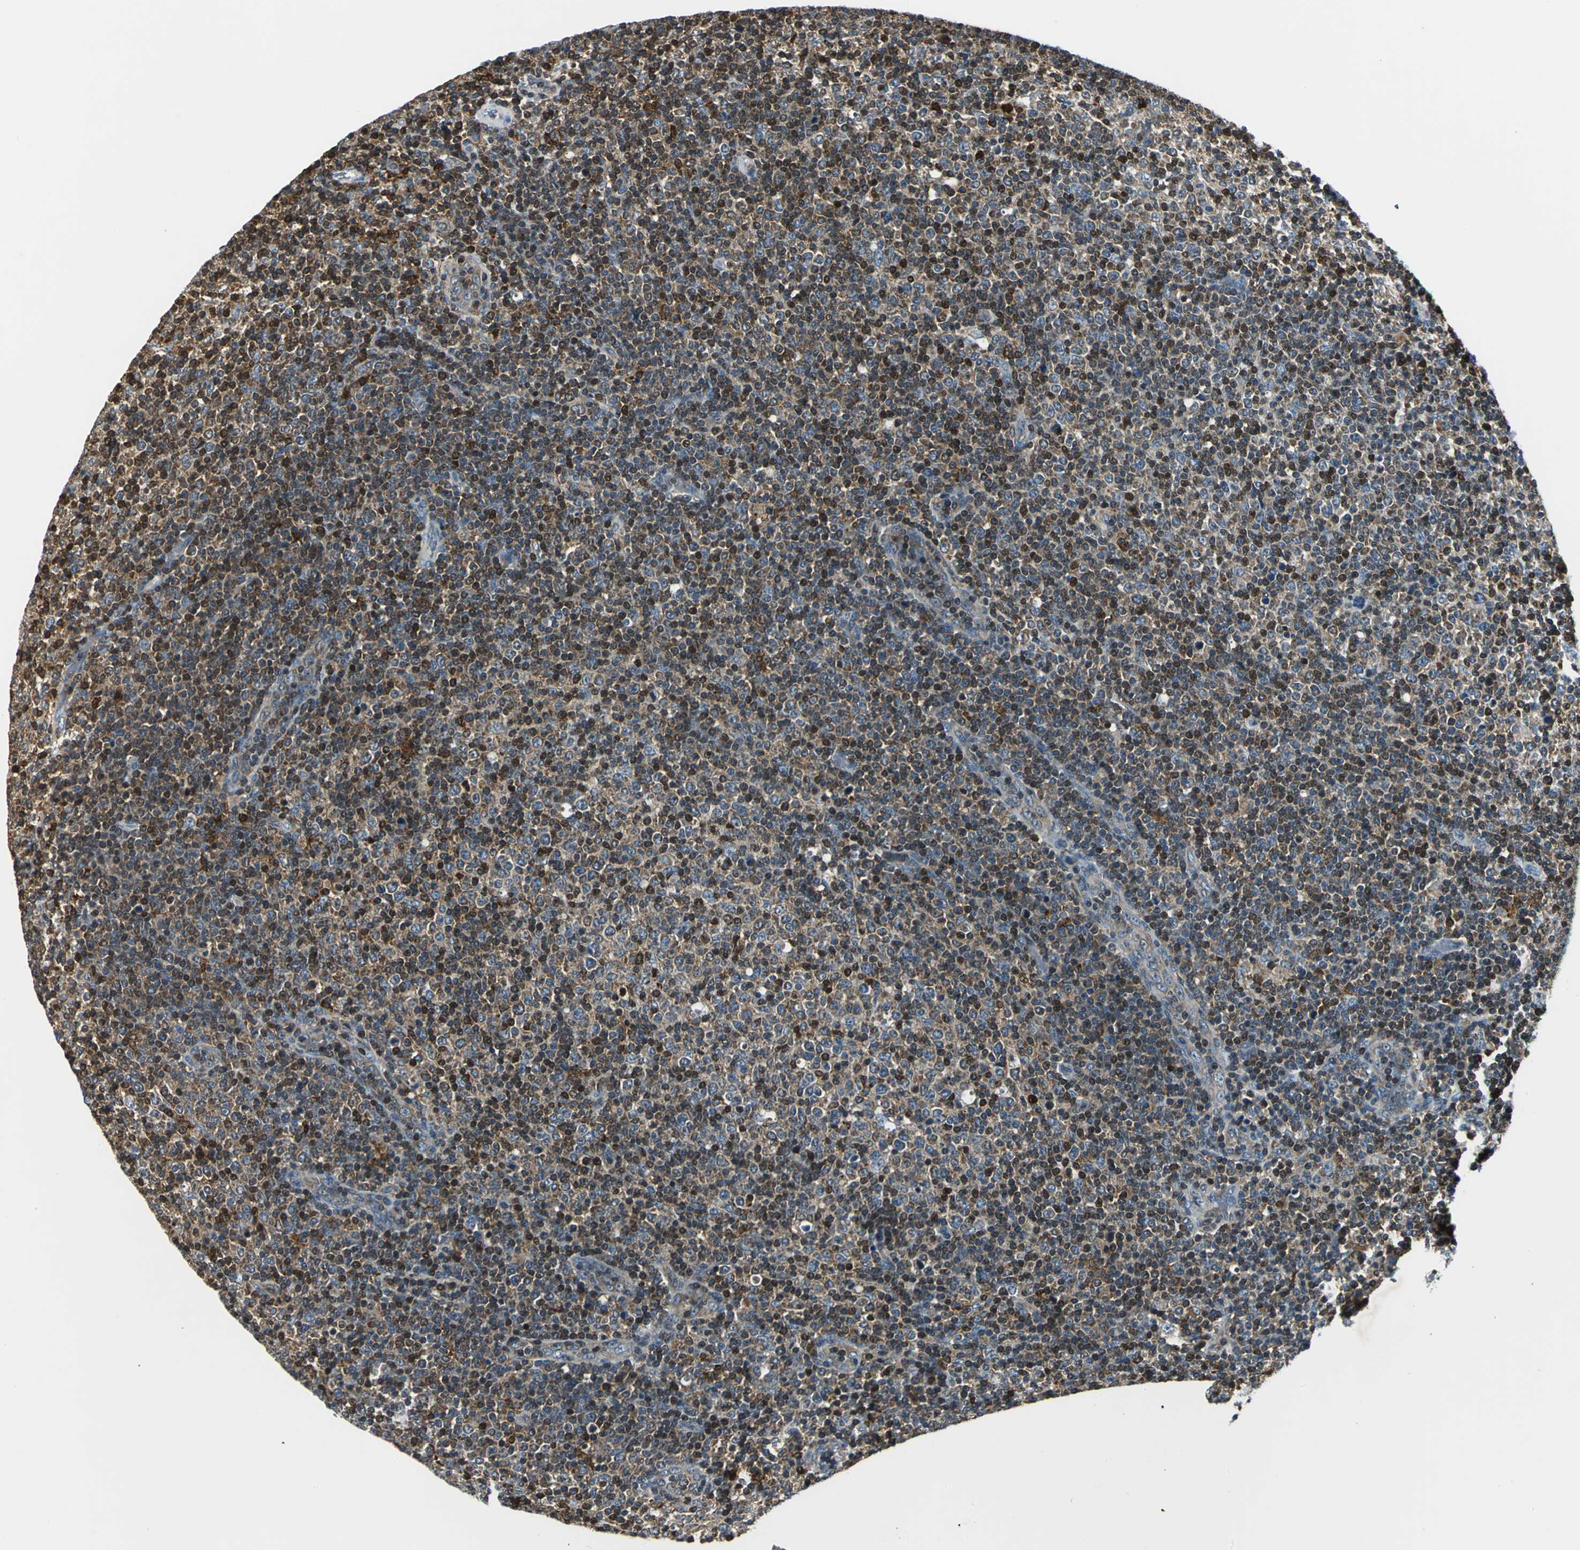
{"staining": {"intensity": "strong", "quantity": ">75%", "location": "cytoplasmic/membranous"}, "tissue": "lymphoma", "cell_type": "Tumor cells", "image_type": "cancer", "snomed": [{"axis": "morphology", "description": "Malignant lymphoma, non-Hodgkin's type, Low grade"}, {"axis": "topography", "description": "Lymph node"}], "caption": "Protein staining exhibits strong cytoplasmic/membranous staining in approximately >75% of tumor cells in lymphoma.", "gene": "USP40", "patient": {"sex": "male", "age": 70}}